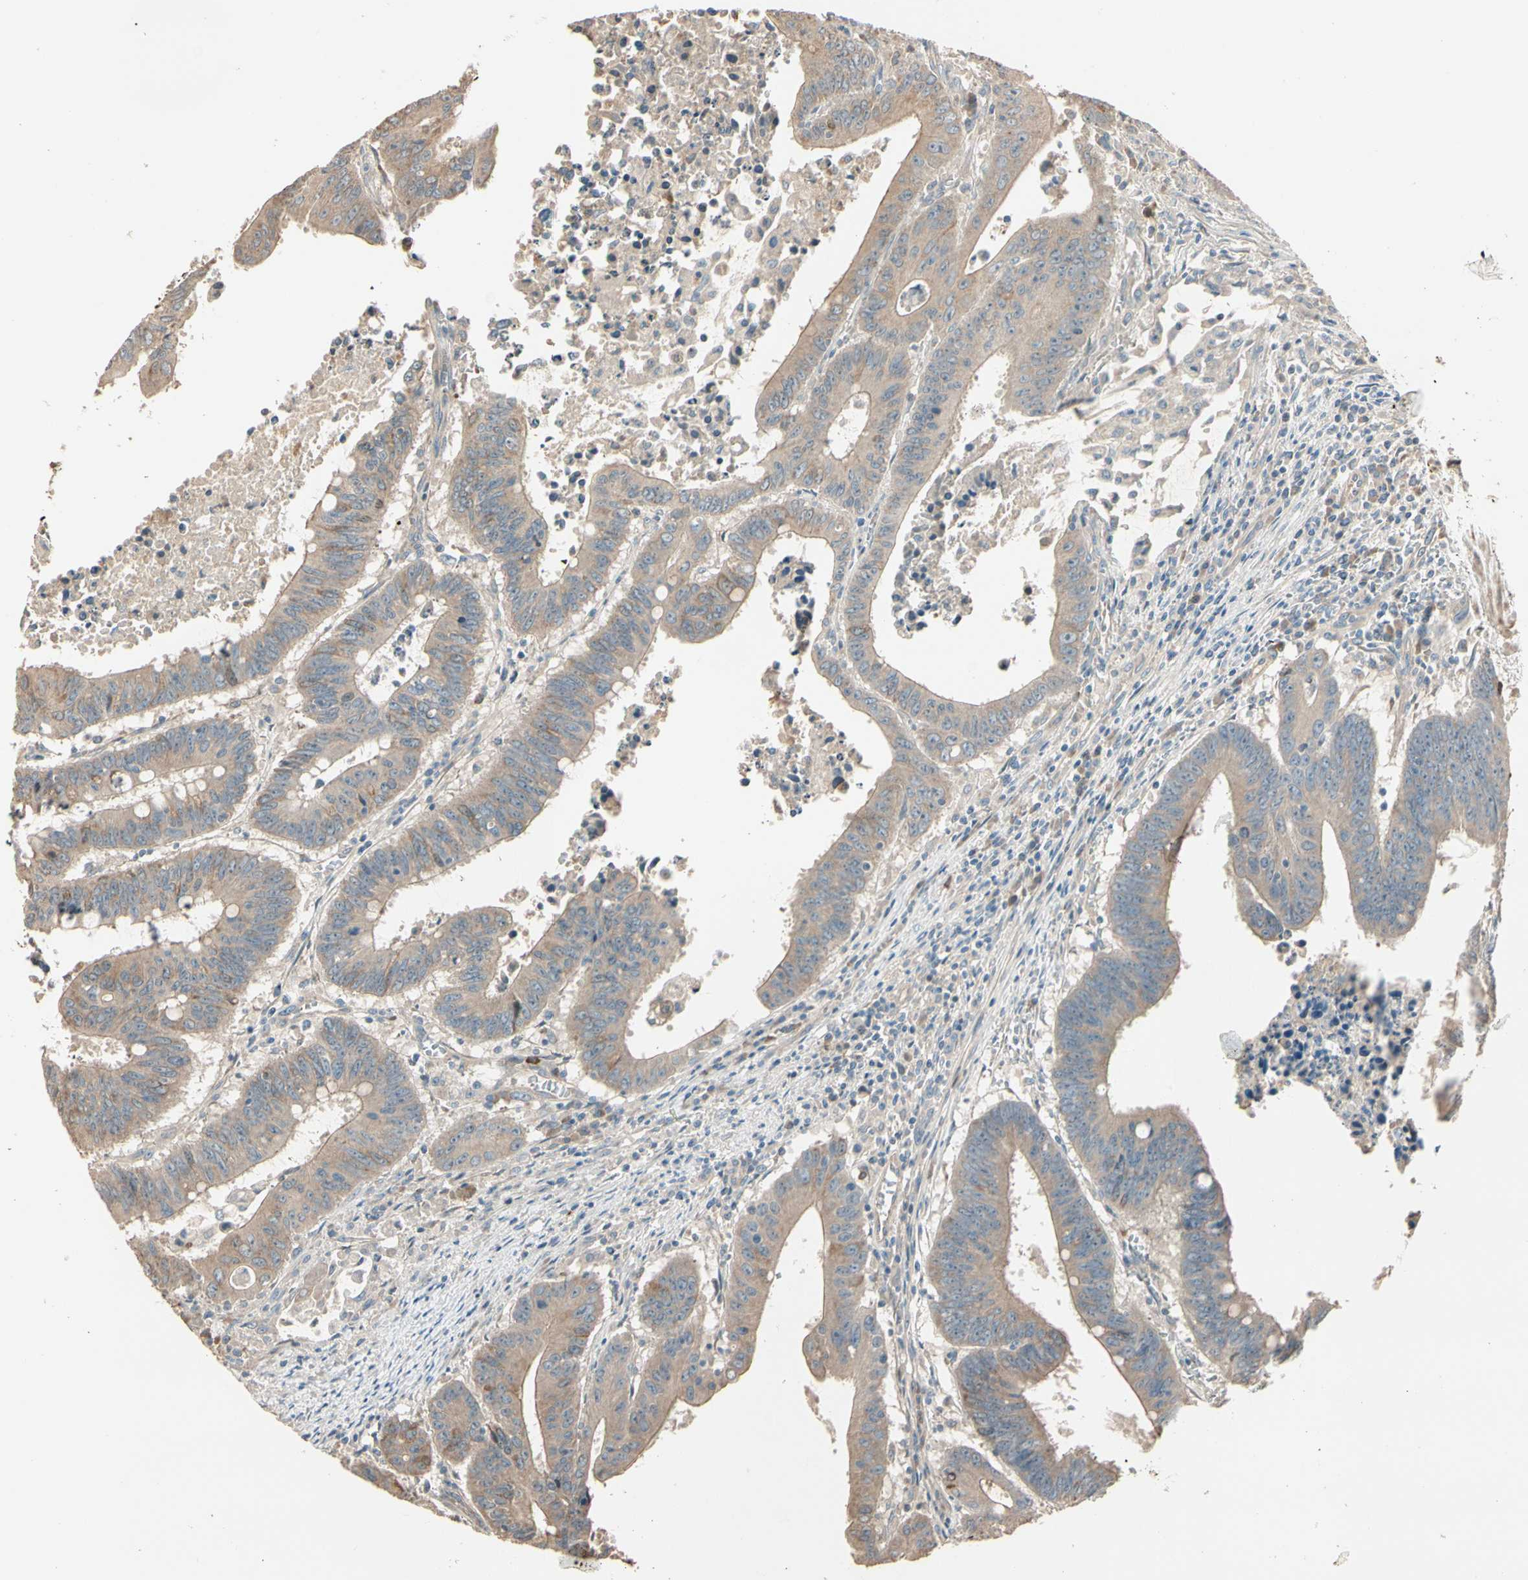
{"staining": {"intensity": "moderate", "quantity": ">75%", "location": "cytoplasmic/membranous"}, "tissue": "colorectal cancer", "cell_type": "Tumor cells", "image_type": "cancer", "snomed": [{"axis": "morphology", "description": "Adenocarcinoma, NOS"}, {"axis": "topography", "description": "Colon"}], "caption": "An immunohistochemistry histopathology image of tumor tissue is shown. Protein staining in brown shows moderate cytoplasmic/membranous positivity in colorectal cancer (adenocarcinoma) within tumor cells.", "gene": "TNFRSF21", "patient": {"sex": "male", "age": 45}}